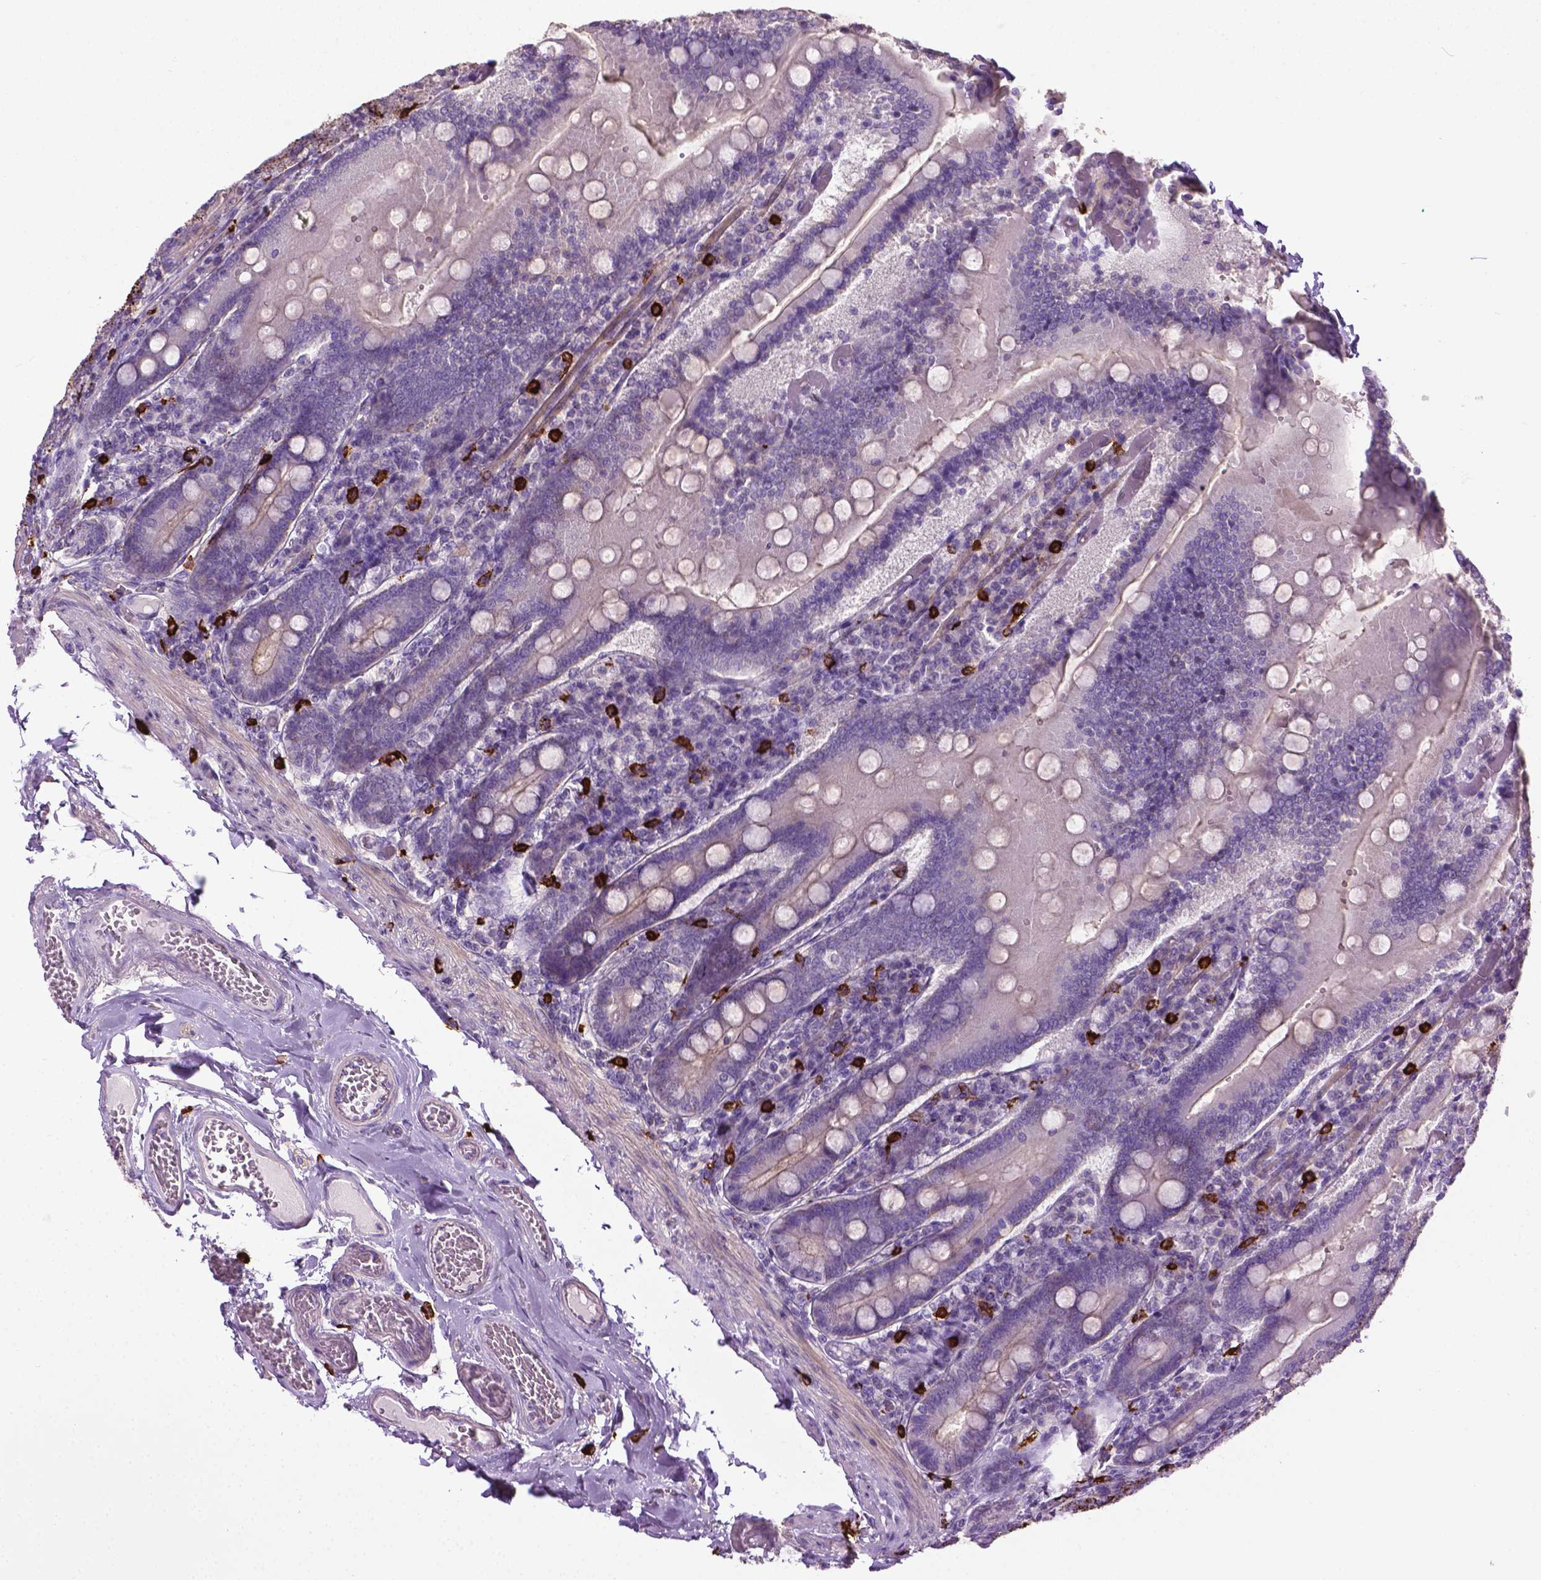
{"staining": {"intensity": "weak", "quantity": "<25%", "location": "cytoplasmic/membranous"}, "tissue": "duodenum", "cell_type": "Glandular cells", "image_type": "normal", "snomed": [{"axis": "morphology", "description": "Normal tissue, NOS"}, {"axis": "topography", "description": "Duodenum"}], "caption": "DAB immunohistochemical staining of unremarkable human duodenum exhibits no significant staining in glandular cells.", "gene": "SPECC1L", "patient": {"sex": "female", "age": 62}}